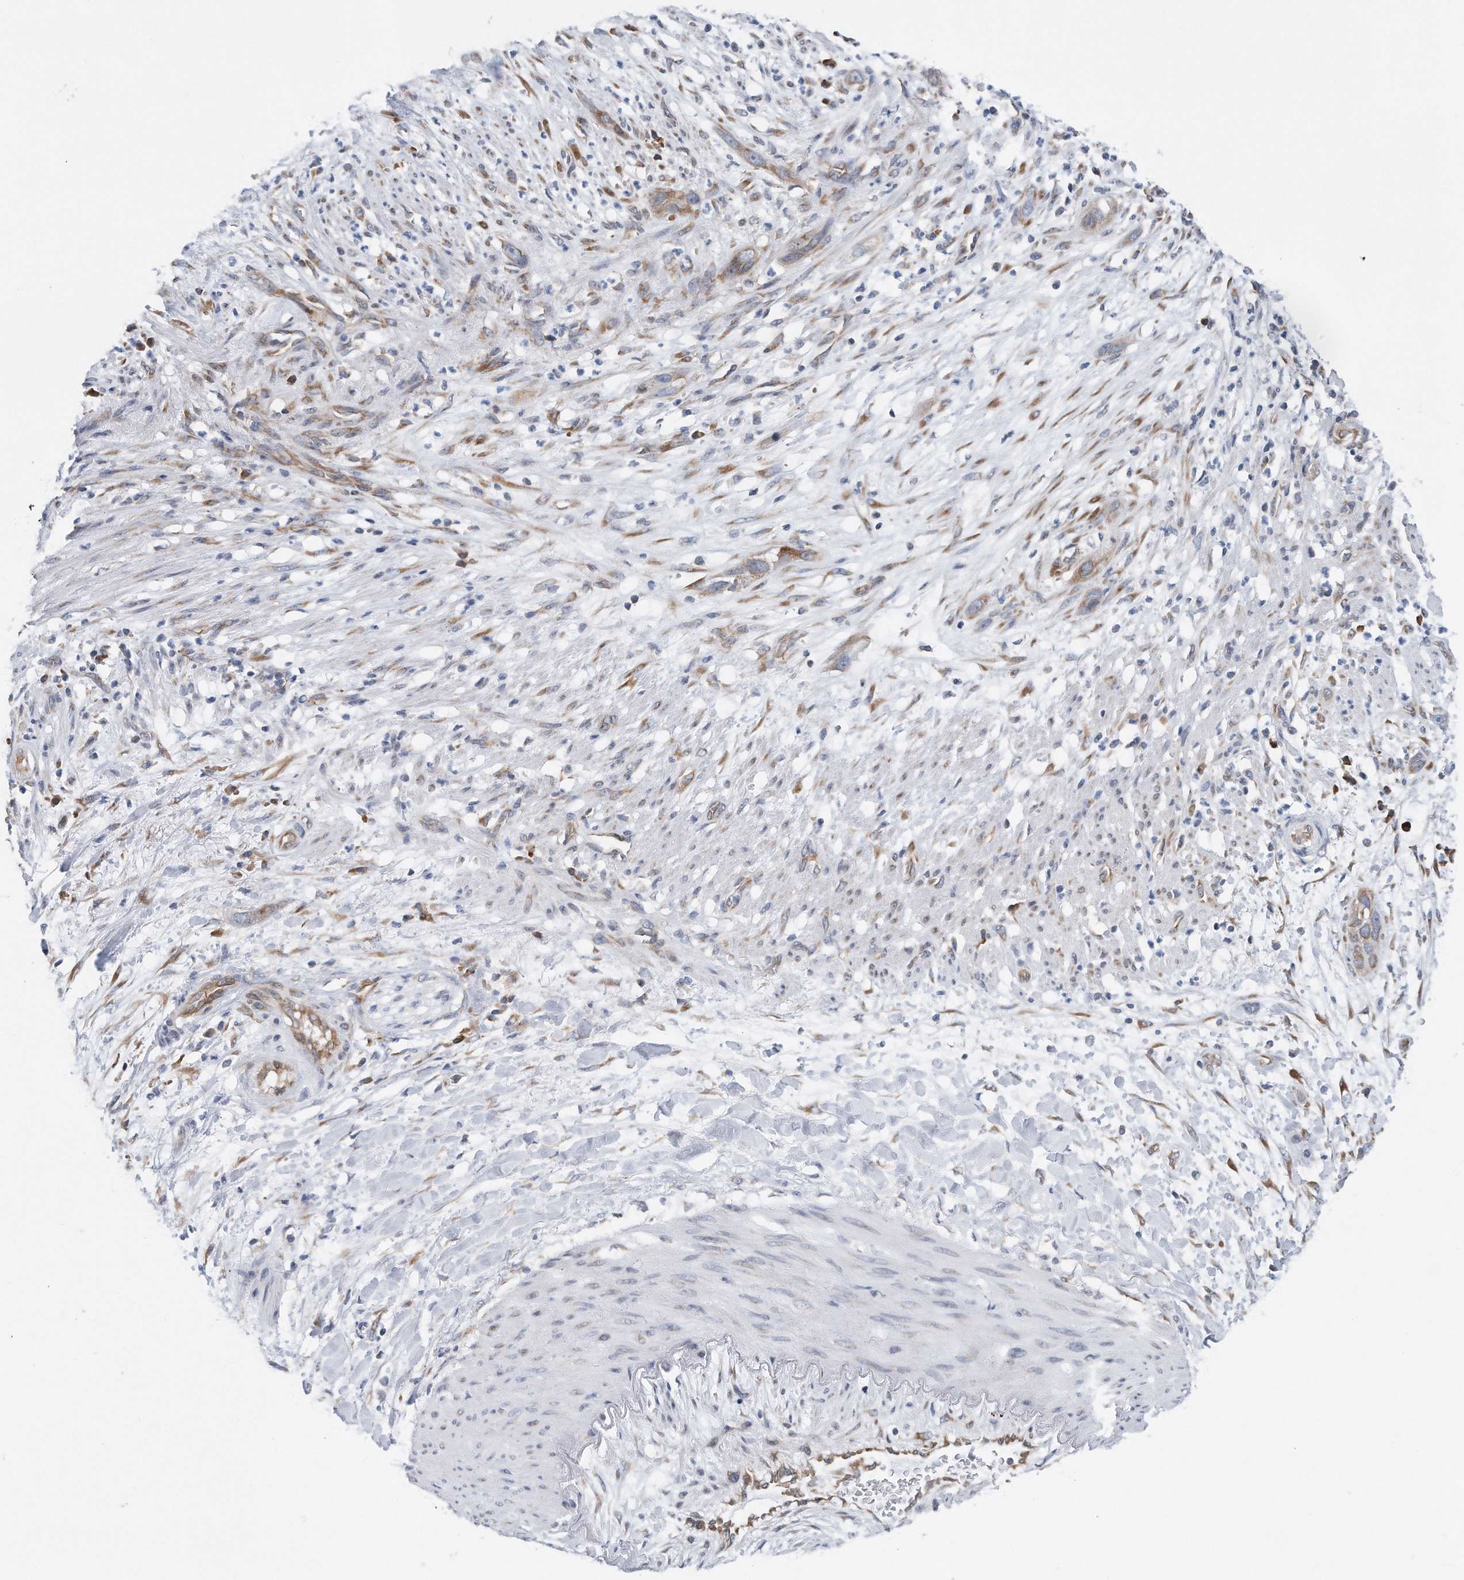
{"staining": {"intensity": "weak", "quantity": ">75%", "location": "cytoplasmic/membranous"}, "tissue": "pancreatic cancer", "cell_type": "Tumor cells", "image_type": "cancer", "snomed": [{"axis": "morphology", "description": "Adenocarcinoma, NOS"}, {"axis": "topography", "description": "Pancreas"}], "caption": "Adenocarcinoma (pancreatic) was stained to show a protein in brown. There is low levels of weak cytoplasmic/membranous positivity in approximately >75% of tumor cells. (DAB (3,3'-diaminobenzidine) IHC with brightfield microscopy, high magnification).", "gene": "RPL26L1", "patient": {"sex": "female", "age": 60}}